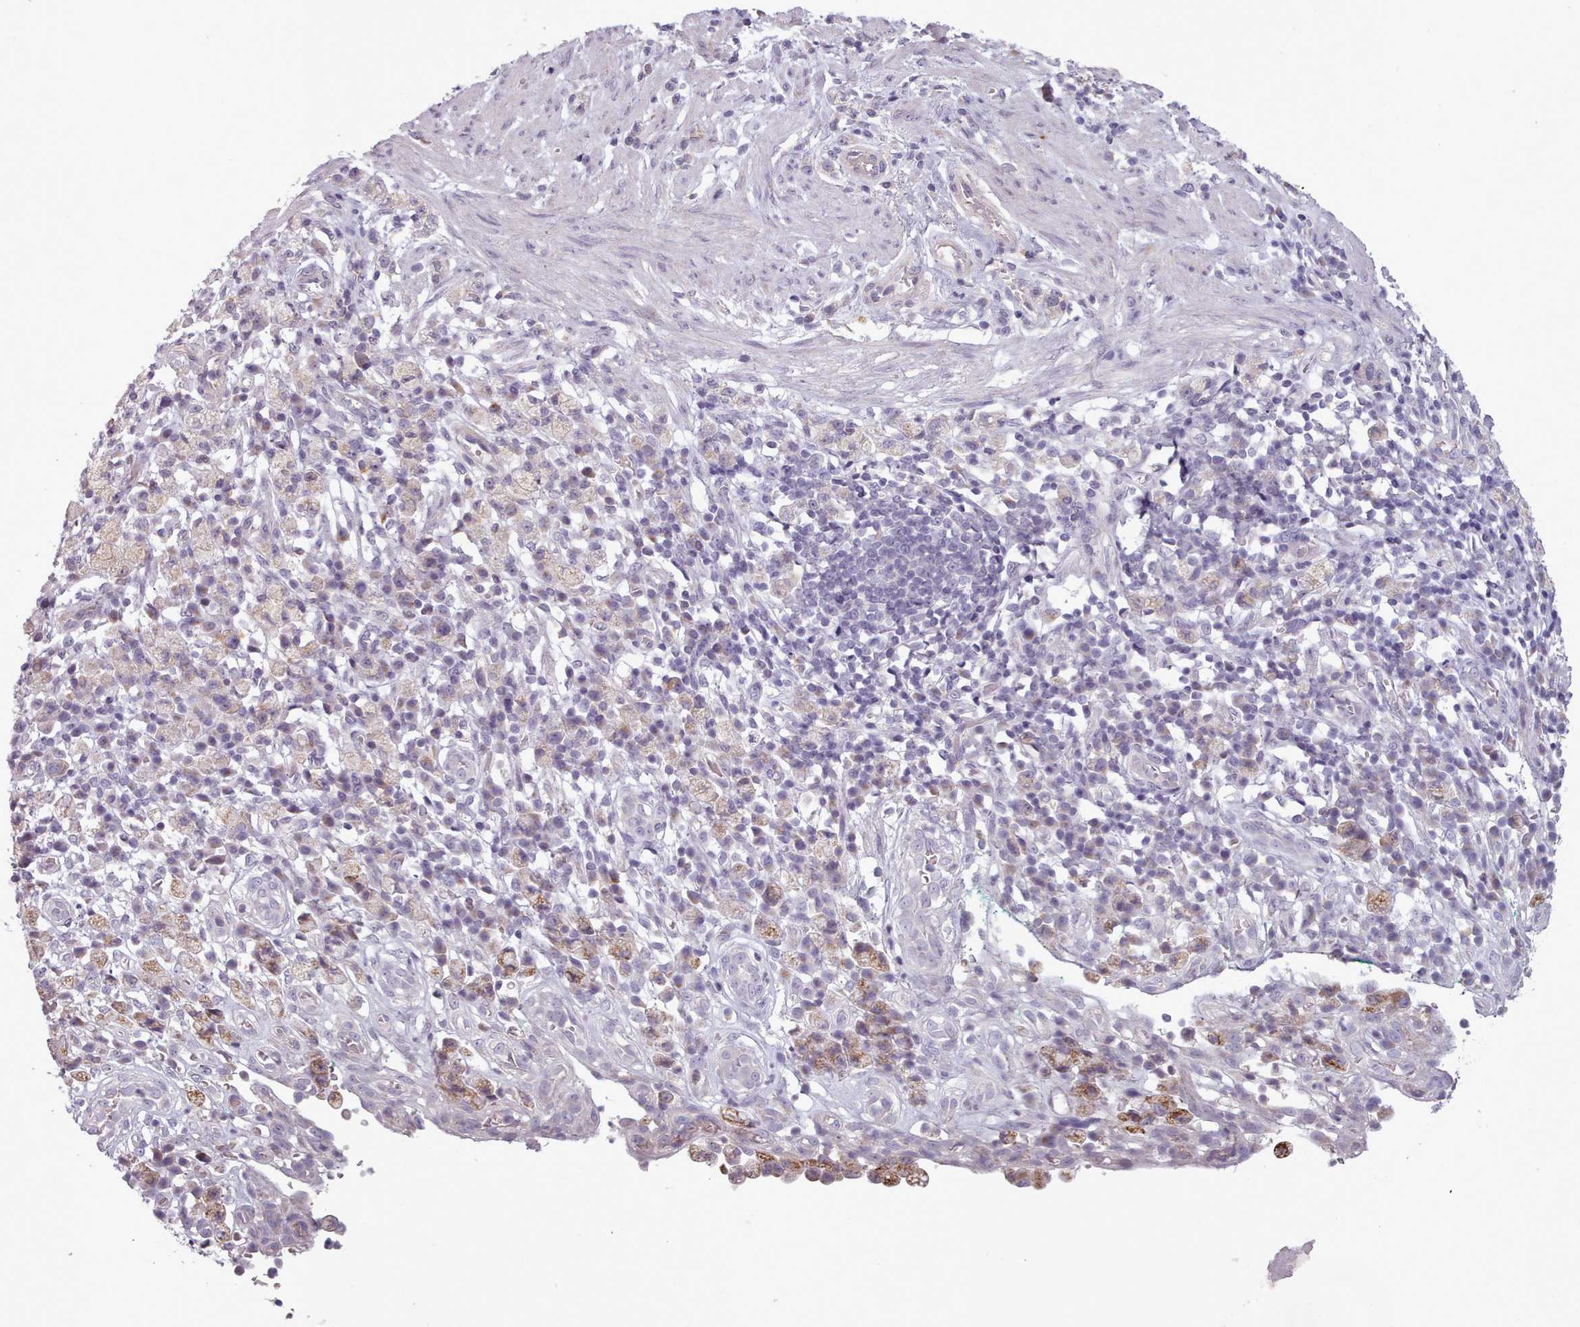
{"staining": {"intensity": "weak", "quantity": "<25%", "location": "cytoplasmic/membranous"}, "tissue": "stomach cancer", "cell_type": "Tumor cells", "image_type": "cancer", "snomed": [{"axis": "morphology", "description": "Adenocarcinoma, NOS"}, {"axis": "topography", "description": "Stomach"}], "caption": "Stomach cancer stained for a protein using IHC exhibits no expression tumor cells.", "gene": "LAPTM5", "patient": {"sex": "male", "age": 77}}